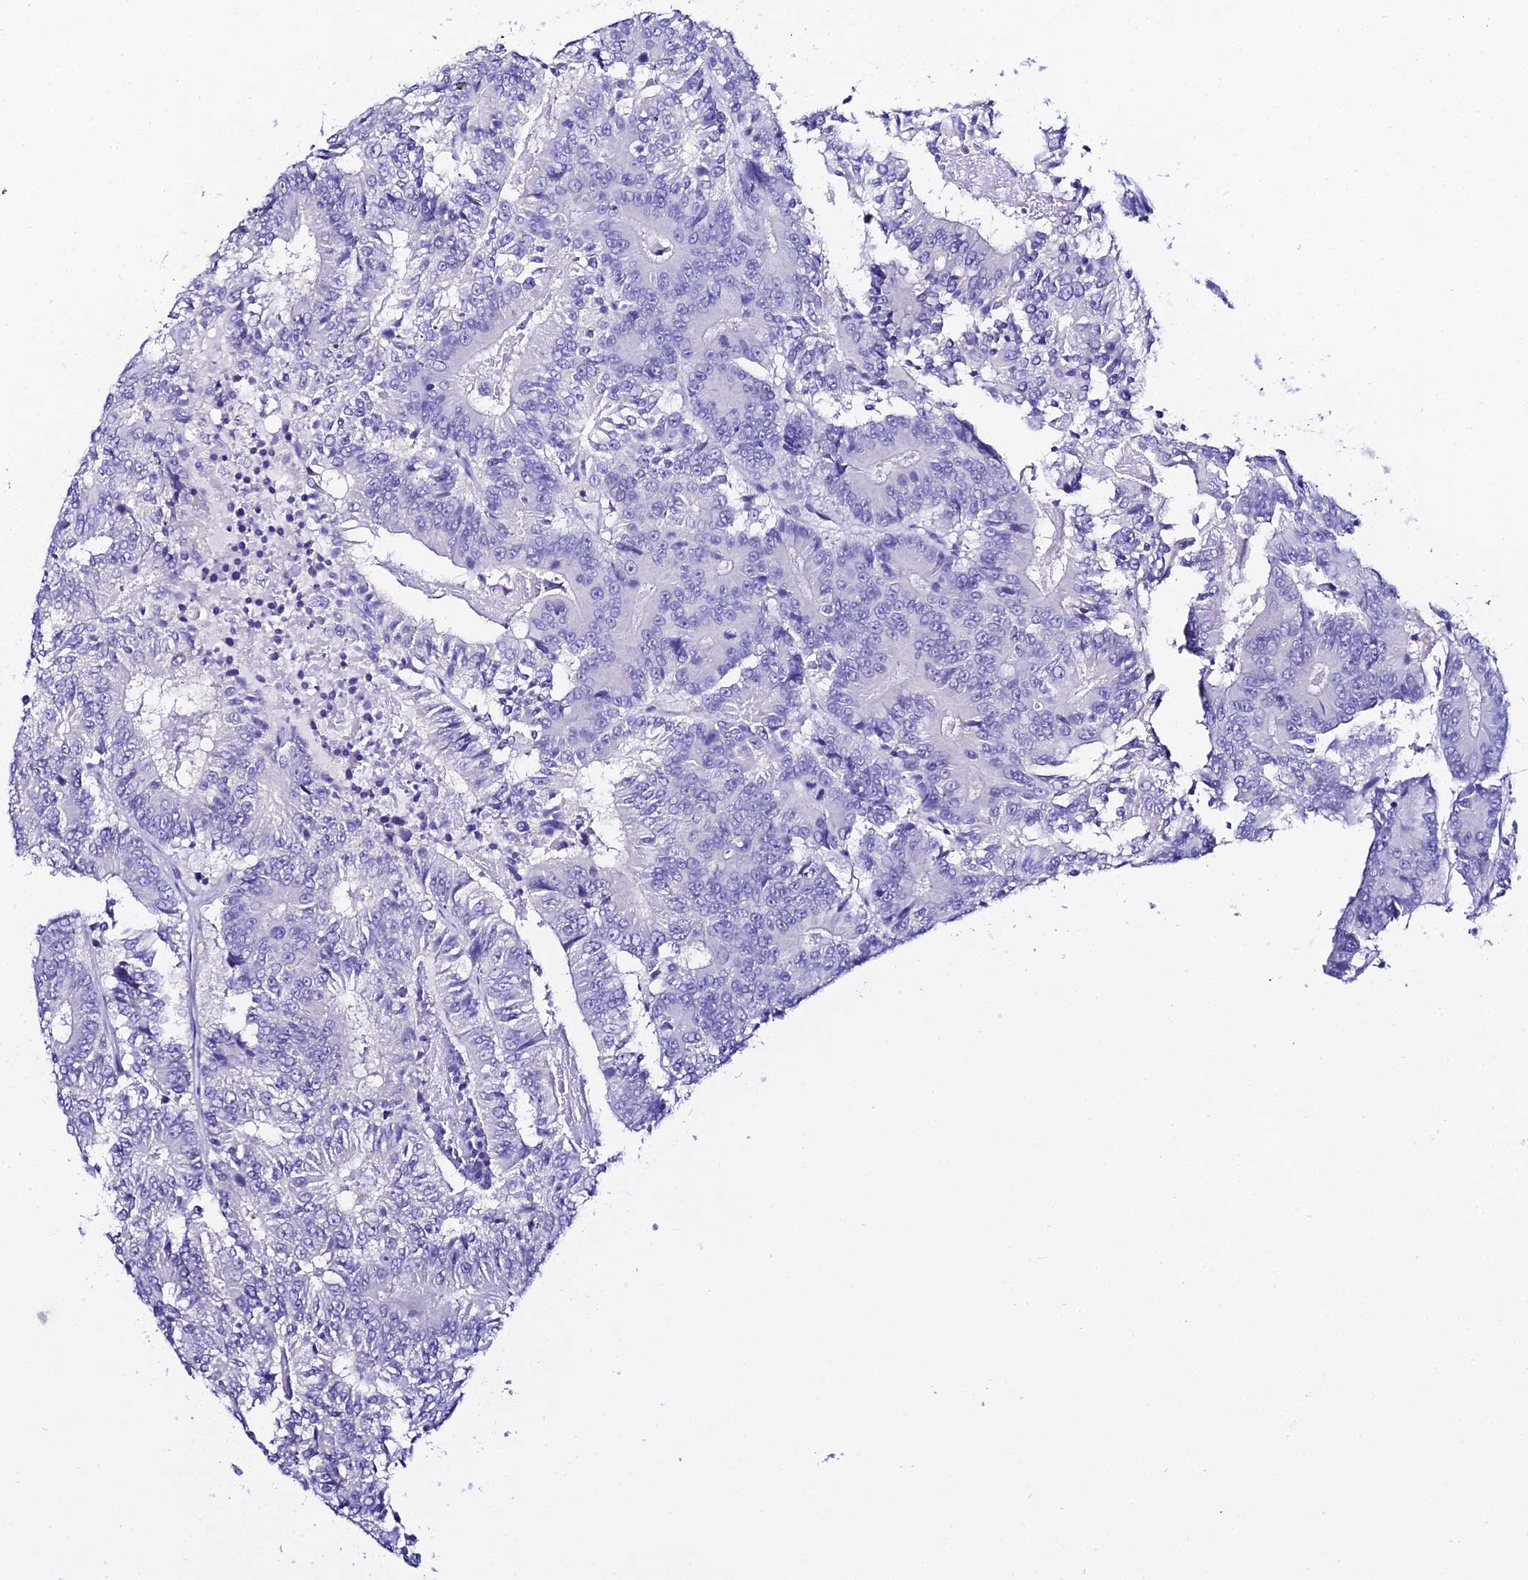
{"staining": {"intensity": "negative", "quantity": "none", "location": "none"}, "tissue": "colorectal cancer", "cell_type": "Tumor cells", "image_type": "cancer", "snomed": [{"axis": "morphology", "description": "Adenocarcinoma, NOS"}, {"axis": "topography", "description": "Colon"}], "caption": "Human colorectal cancer stained for a protein using immunohistochemistry shows no staining in tumor cells.", "gene": "ATG16L2", "patient": {"sex": "male", "age": 83}}